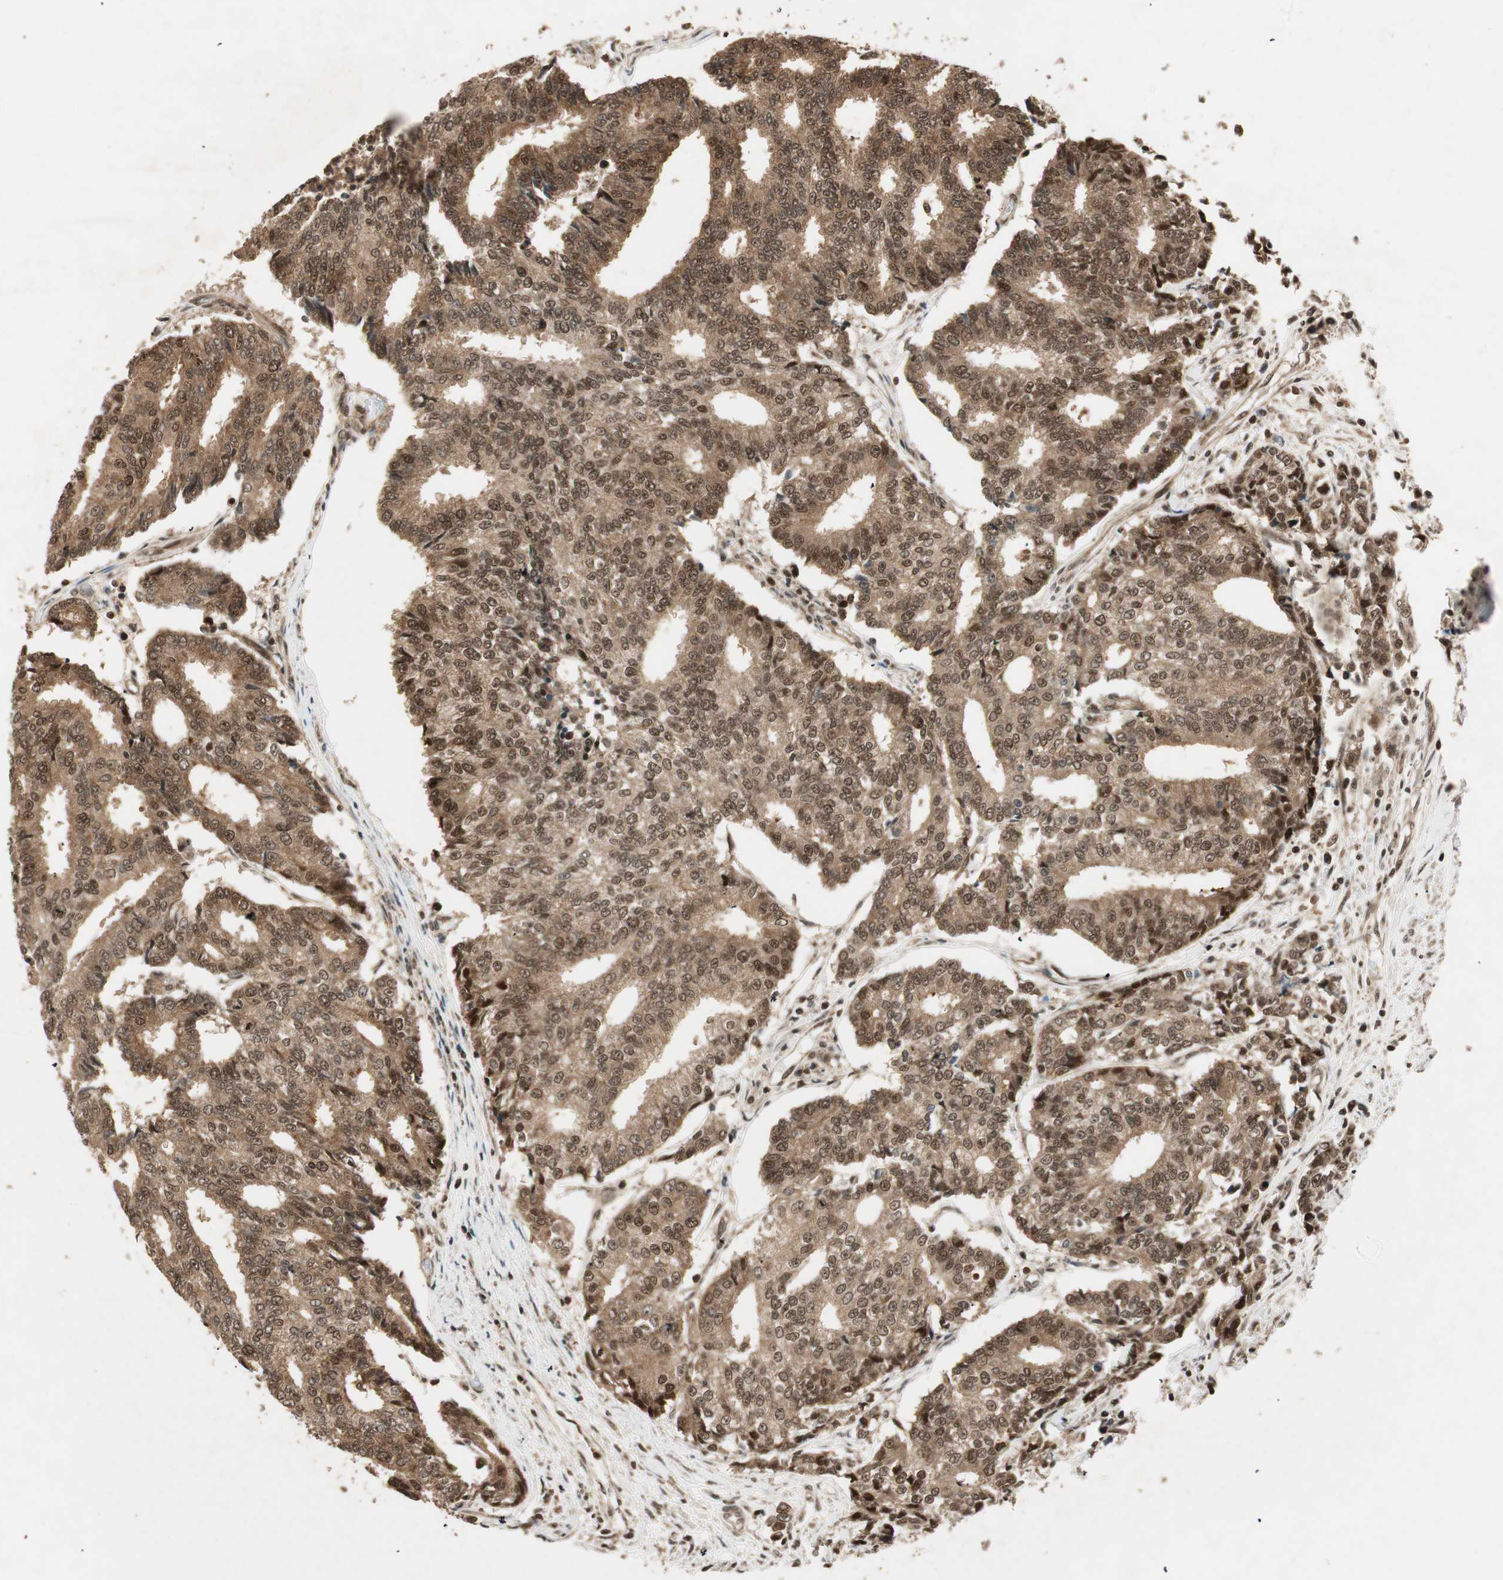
{"staining": {"intensity": "moderate", "quantity": ">75%", "location": "cytoplasmic/membranous,nuclear"}, "tissue": "prostate cancer", "cell_type": "Tumor cells", "image_type": "cancer", "snomed": [{"axis": "morphology", "description": "Adenocarcinoma, High grade"}, {"axis": "topography", "description": "Prostate"}], "caption": "A brown stain labels moderate cytoplasmic/membranous and nuclear positivity of a protein in prostate cancer tumor cells.", "gene": "RPA3", "patient": {"sex": "male", "age": 55}}